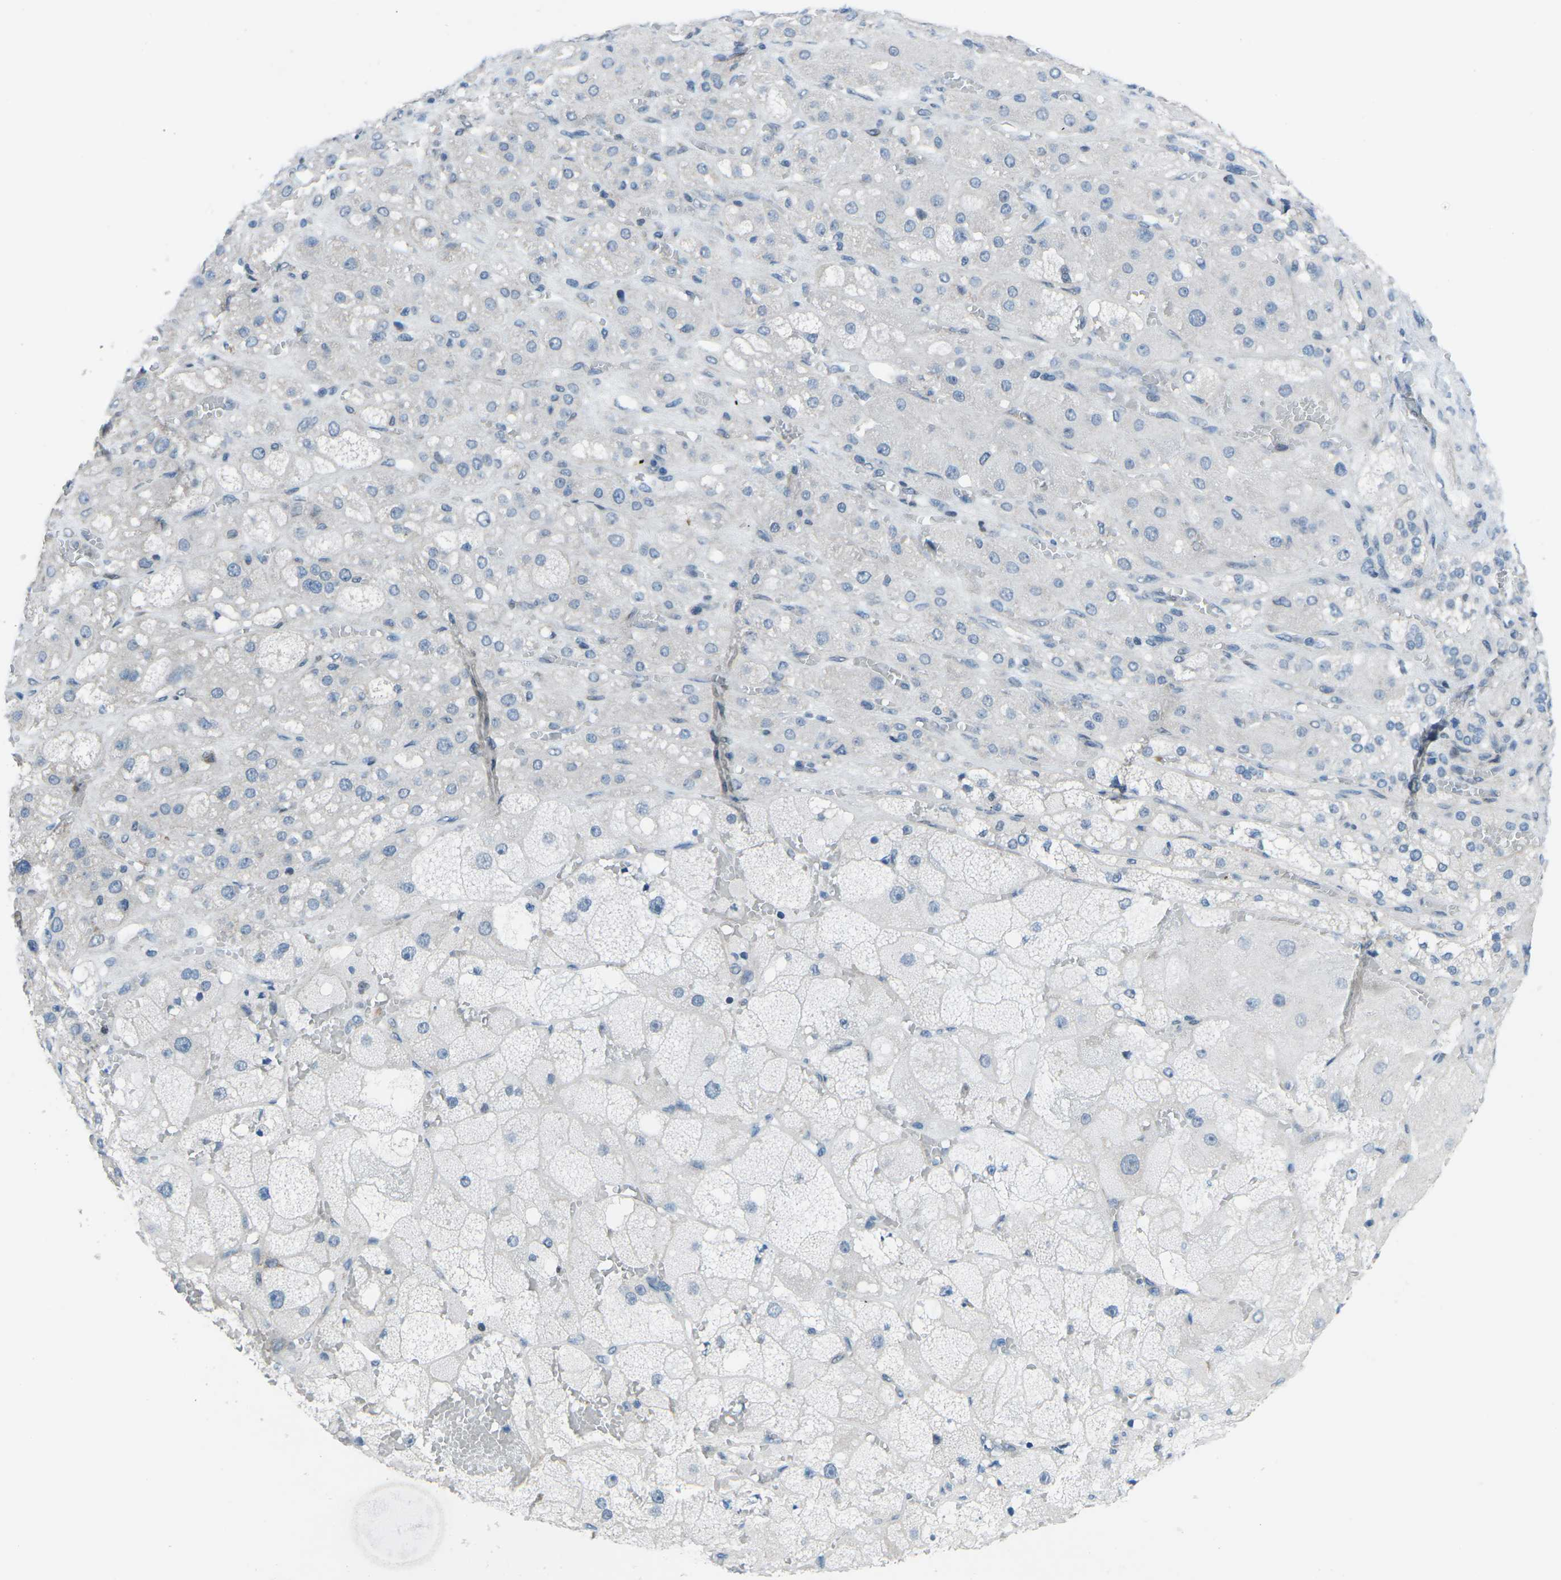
{"staining": {"intensity": "moderate", "quantity": "<25%", "location": "cytoplasmic/membranous,nuclear"}, "tissue": "adrenal gland", "cell_type": "Glandular cells", "image_type": "normal", "snomed": [{"axis": "morphology", "description": "Normal tissue, NOS"}, {"axis": "topography", "description": "Adrenal gland"}], "caption": "Normal adrenal gland reveals moderate cytoplasmic/membranous,nuclear staining in approximately <25% of glandular cells, visualized by immunohistochemistry. (IHC, brightfield microscopy, high magnification).", "gene": "MBNL1", "patient": {"sex": "female", "age": 47}}